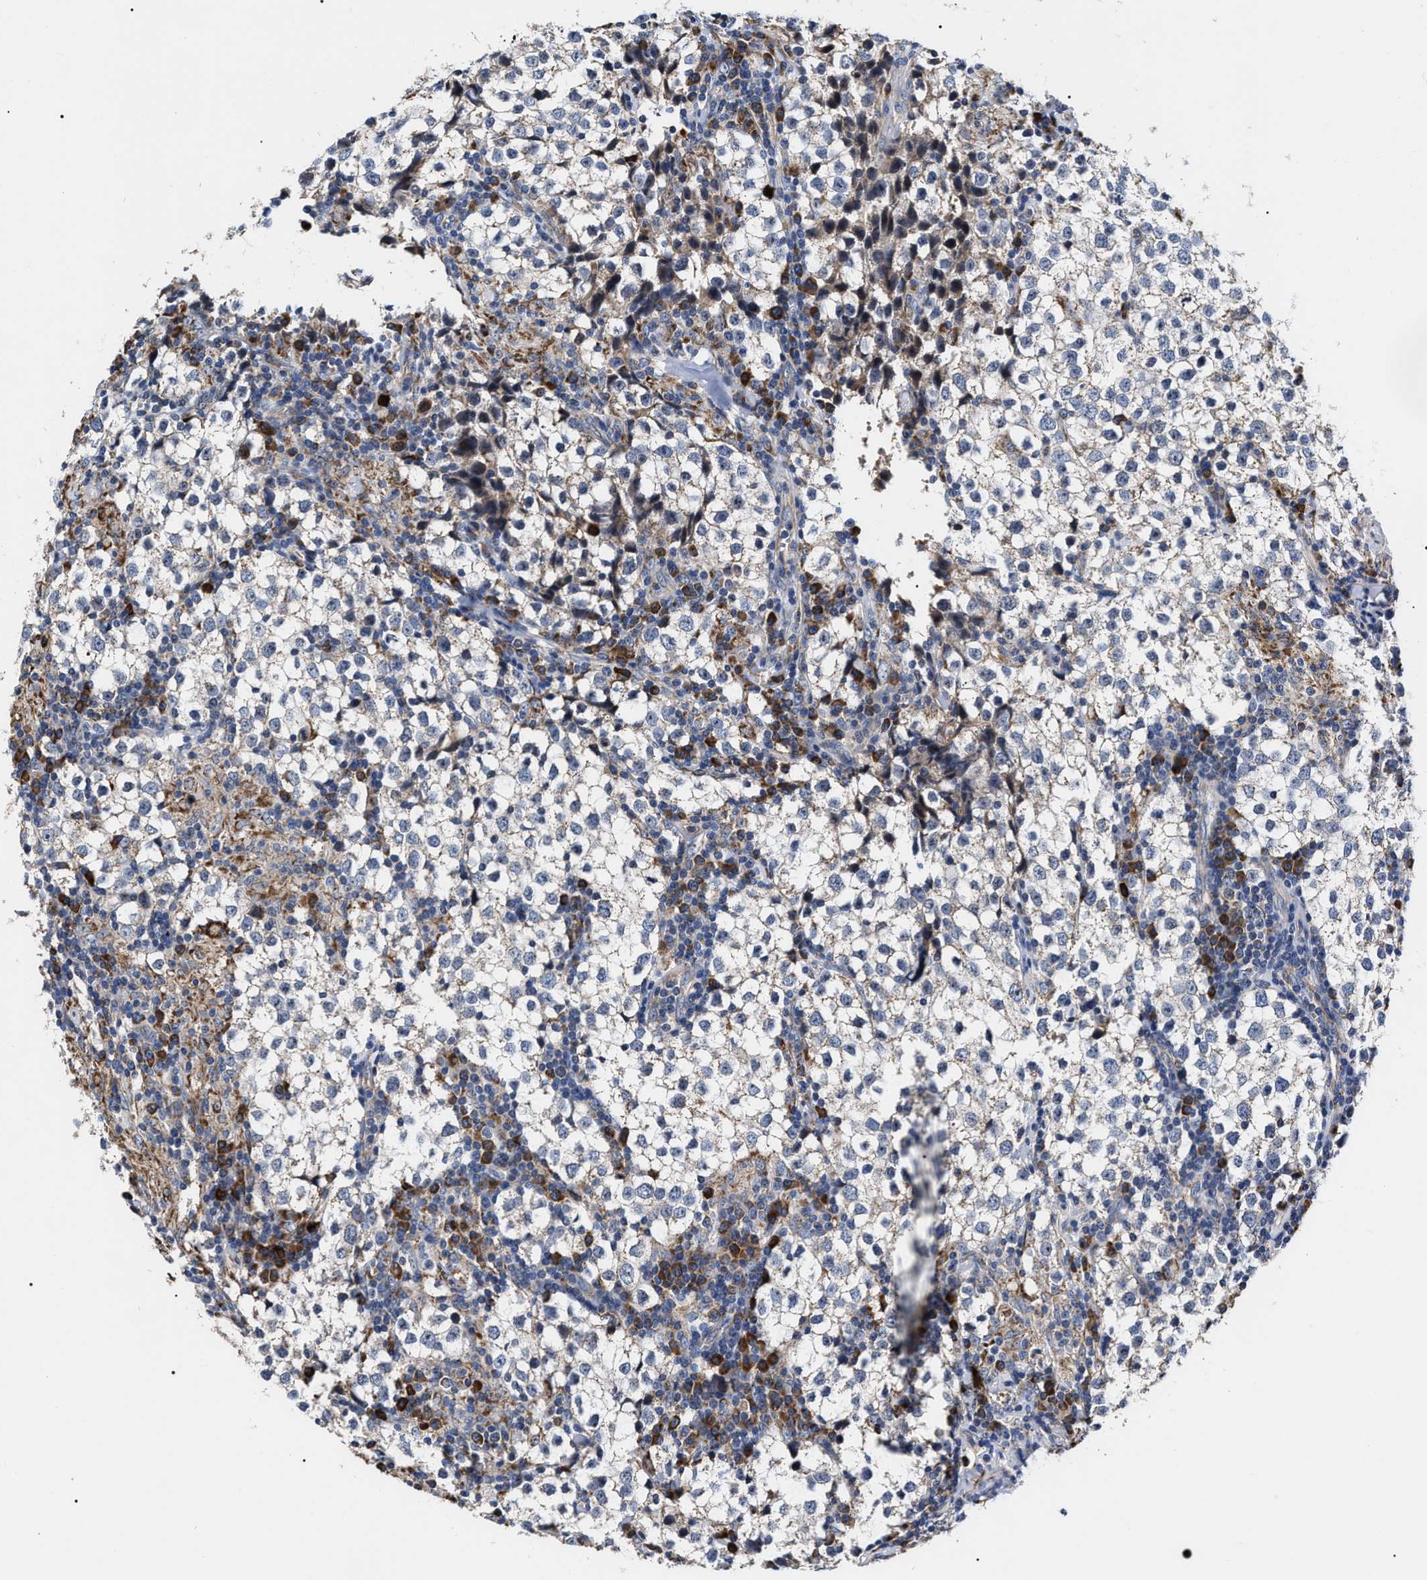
{"staining": {"intensity": "negative", "quantity": "none", "location": "none"}, "tissue": "testis cancer", "cell_type": "Tumor cells", "image_type": "cancer", "snomed": [{"axis": "morphology", "description": "Seminoma, NOS"}, {"axis": "morphology", "description": "Carcinoma, Embryonal, NOS"}, {"axis": "topography", "description": "Testis"}], "caption": "Immunohistochemical staining of testis cancer demonstrates no significant expression in tumor cells. (DAB IHC visualized using brightfield microscopy, high magnification).", "gene": "MACC1", "patient": {"sex": "male", "age": 36}}